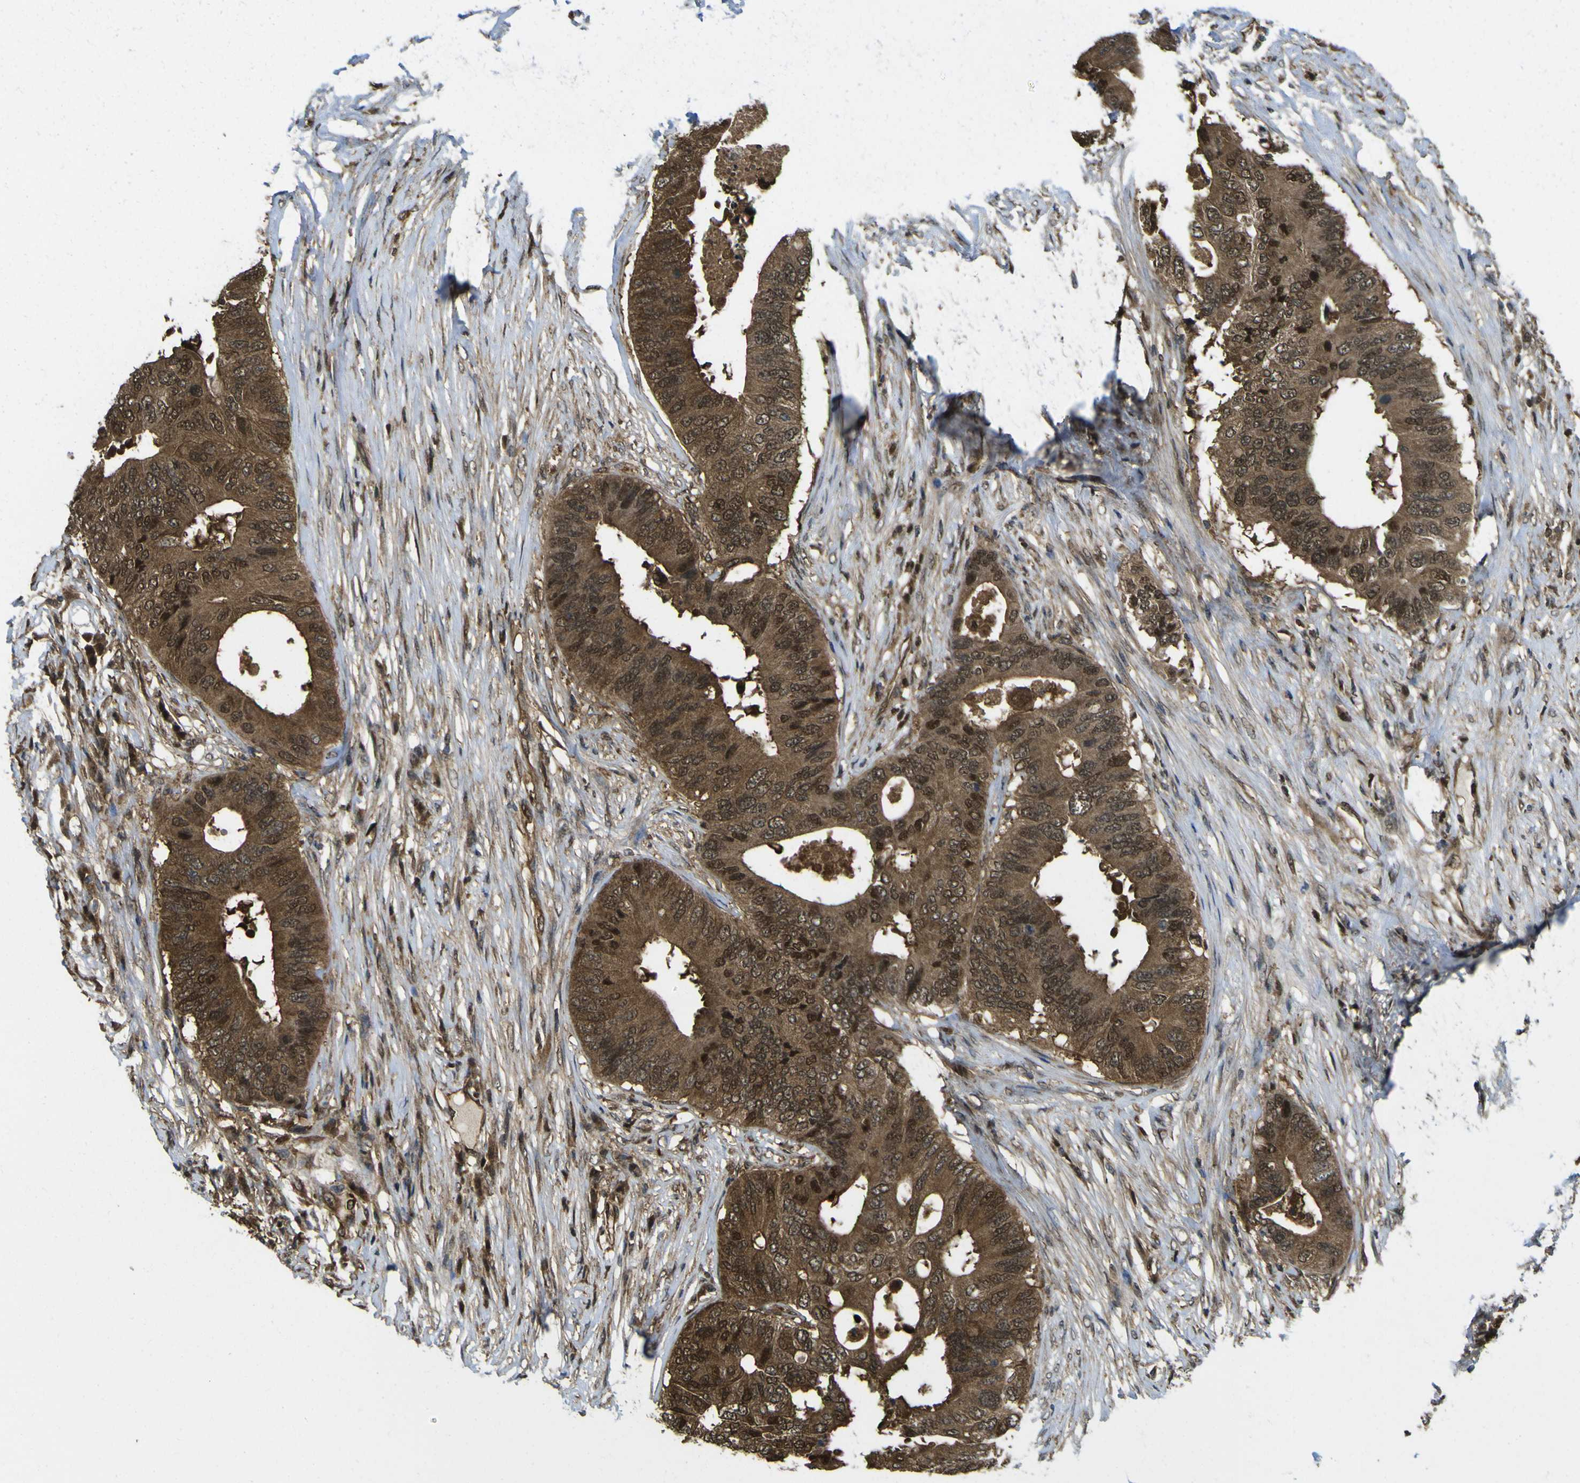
{"staining": {"intensity": "strong", "quantity": ">75%", "location": "cytoplasmic/membranous,nuclear"}, "tissue": "colorectal cancer", "cell_type": "Tumor cells", "image_type": "cancer", "snomed": [{"axis": "morphology", "description": "Adenocarcinoma, NOS"}, {"axis": "topography", "description": "Colon"}], "caption": "Immunohistochemical staining of adenocarcinoma (colorectal) displays high levels of strong cytoplasmic/membranous and nuclear protein staining in about >75% of tumor cells. (DAB IHC with brightfield microscopy, high magnification).", "gene": "YWHAG", "patient": {"sex": "male", "age": 71}}